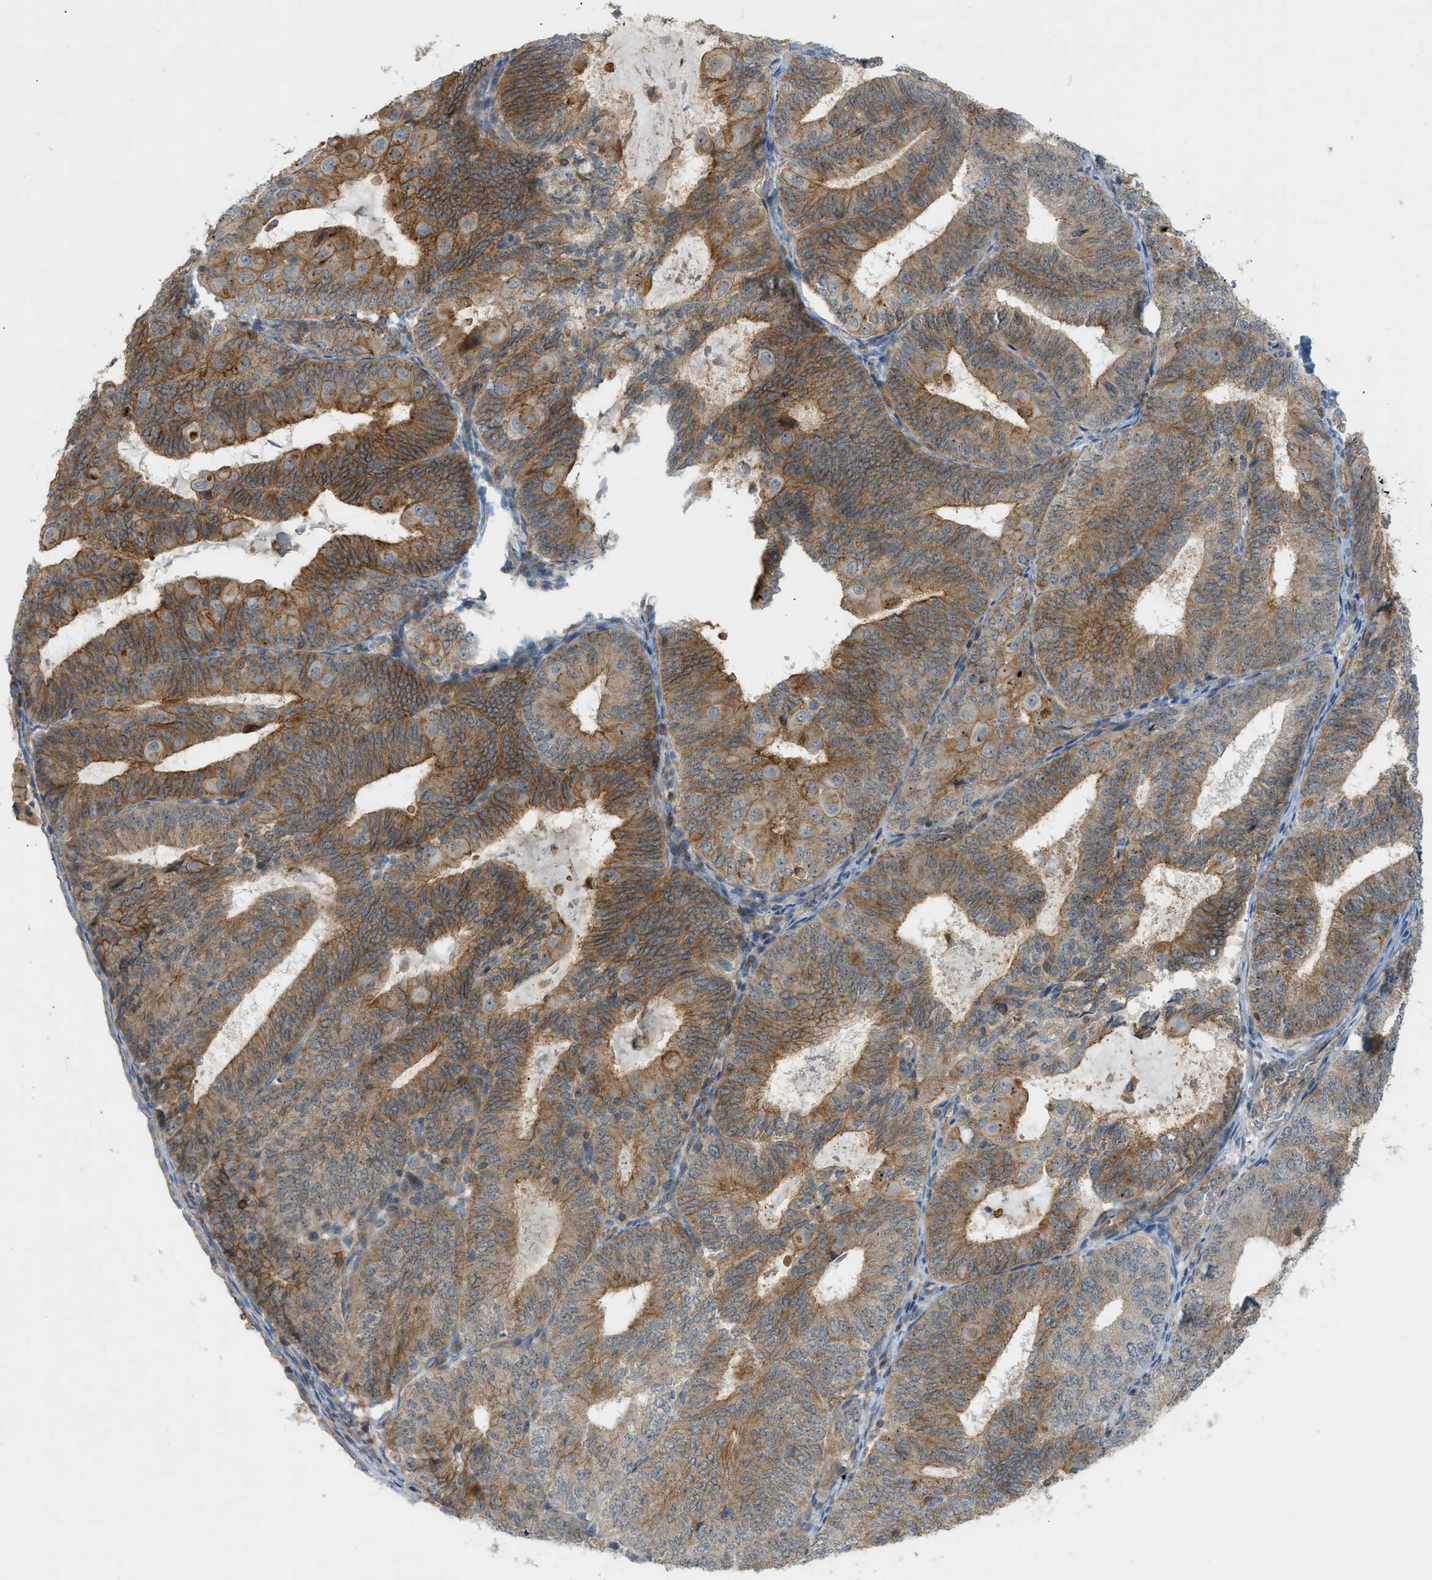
{"staining": {"intensity": "strong", "quantity": ">75%", "location": "cytoplasmic/membranous"}, "tissue": "endometrial cancer", "cell_type": "Tumor cells", "image_type": "cancer", "snomed": [{"axis": "morphology", "description": "Adenocarcinoma, NOS"}, {"axis": "topography", "description": "Endometrium"}], "caption": "Protein expression analysis of human endometrial adenocarcinoma reveals strong cytoplasmic/membranous positivity in approximately >75% of tumor cells.", "gene": "GRK6", "patient": {"sex": "female", "age": 81}}